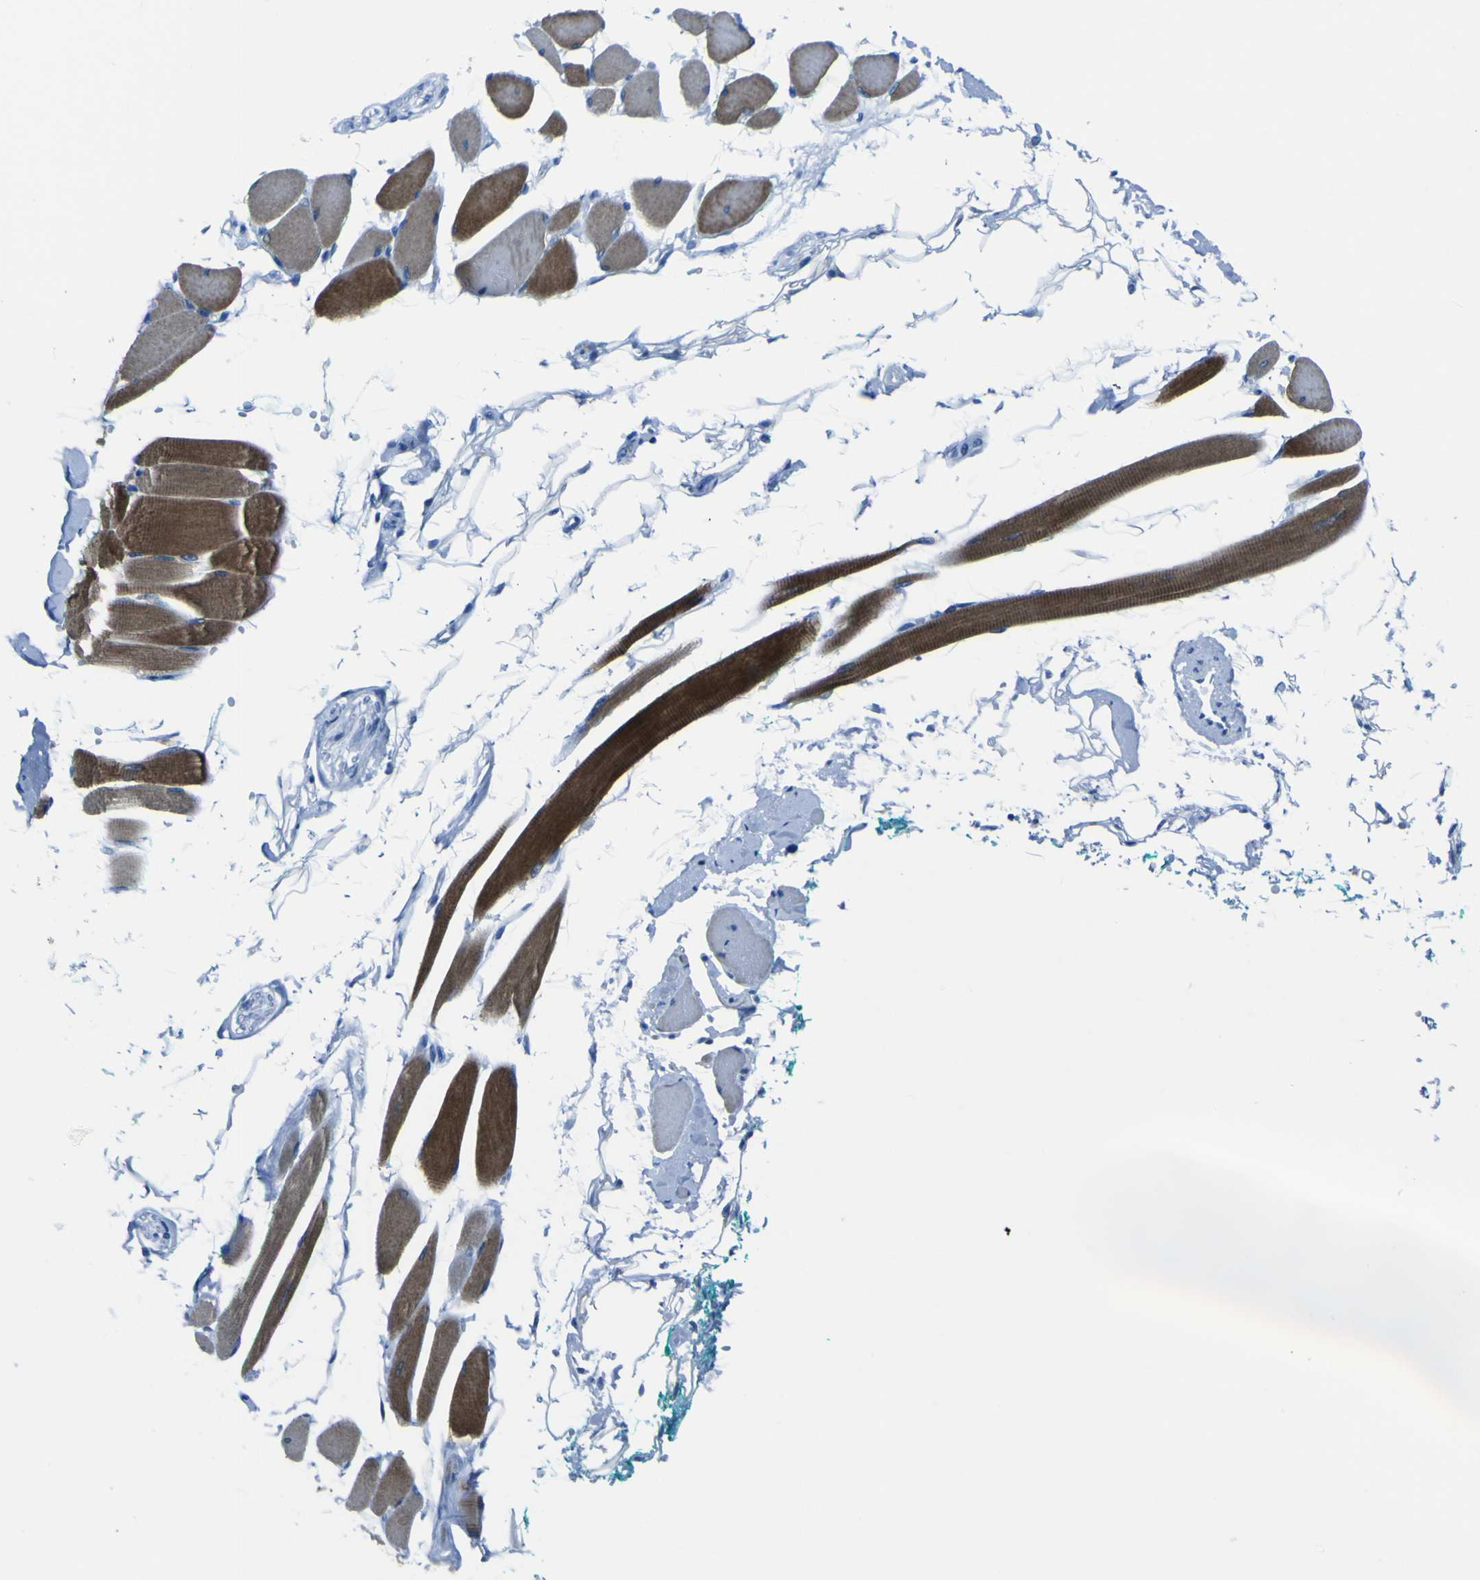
{"staining": {"intensity": "strong", "quantity": ">75%", "location": "cytoplasmic/membranous"}, "tissue": "skeletal muscle", "cell_type": "Myocytes", "image_type": "normal", "snomed": [{"axis": "morphology", "description": "Normal tissue, NOS"}, {"axis": "topography", "description": "Skeletal muscle"}, {"axis": "topography", "description": "Oral tissue"}, {"axis": "topography", "description": "Peripheral nerve tissue"}], "caption": "The histopathology image exhibits staining of unremarkable skeletal muscle, revealing strong cytoplasmic/membranous protein expression (brown color) within myocytes. The staining was performed using DAB (3,3'-diaminobenzidine), with brown indicating positive protein expression. Nuclei are stained blue with hematoxylin.", "gene": "PHKG1", "patient": {"sex": "female", "age": 84}}